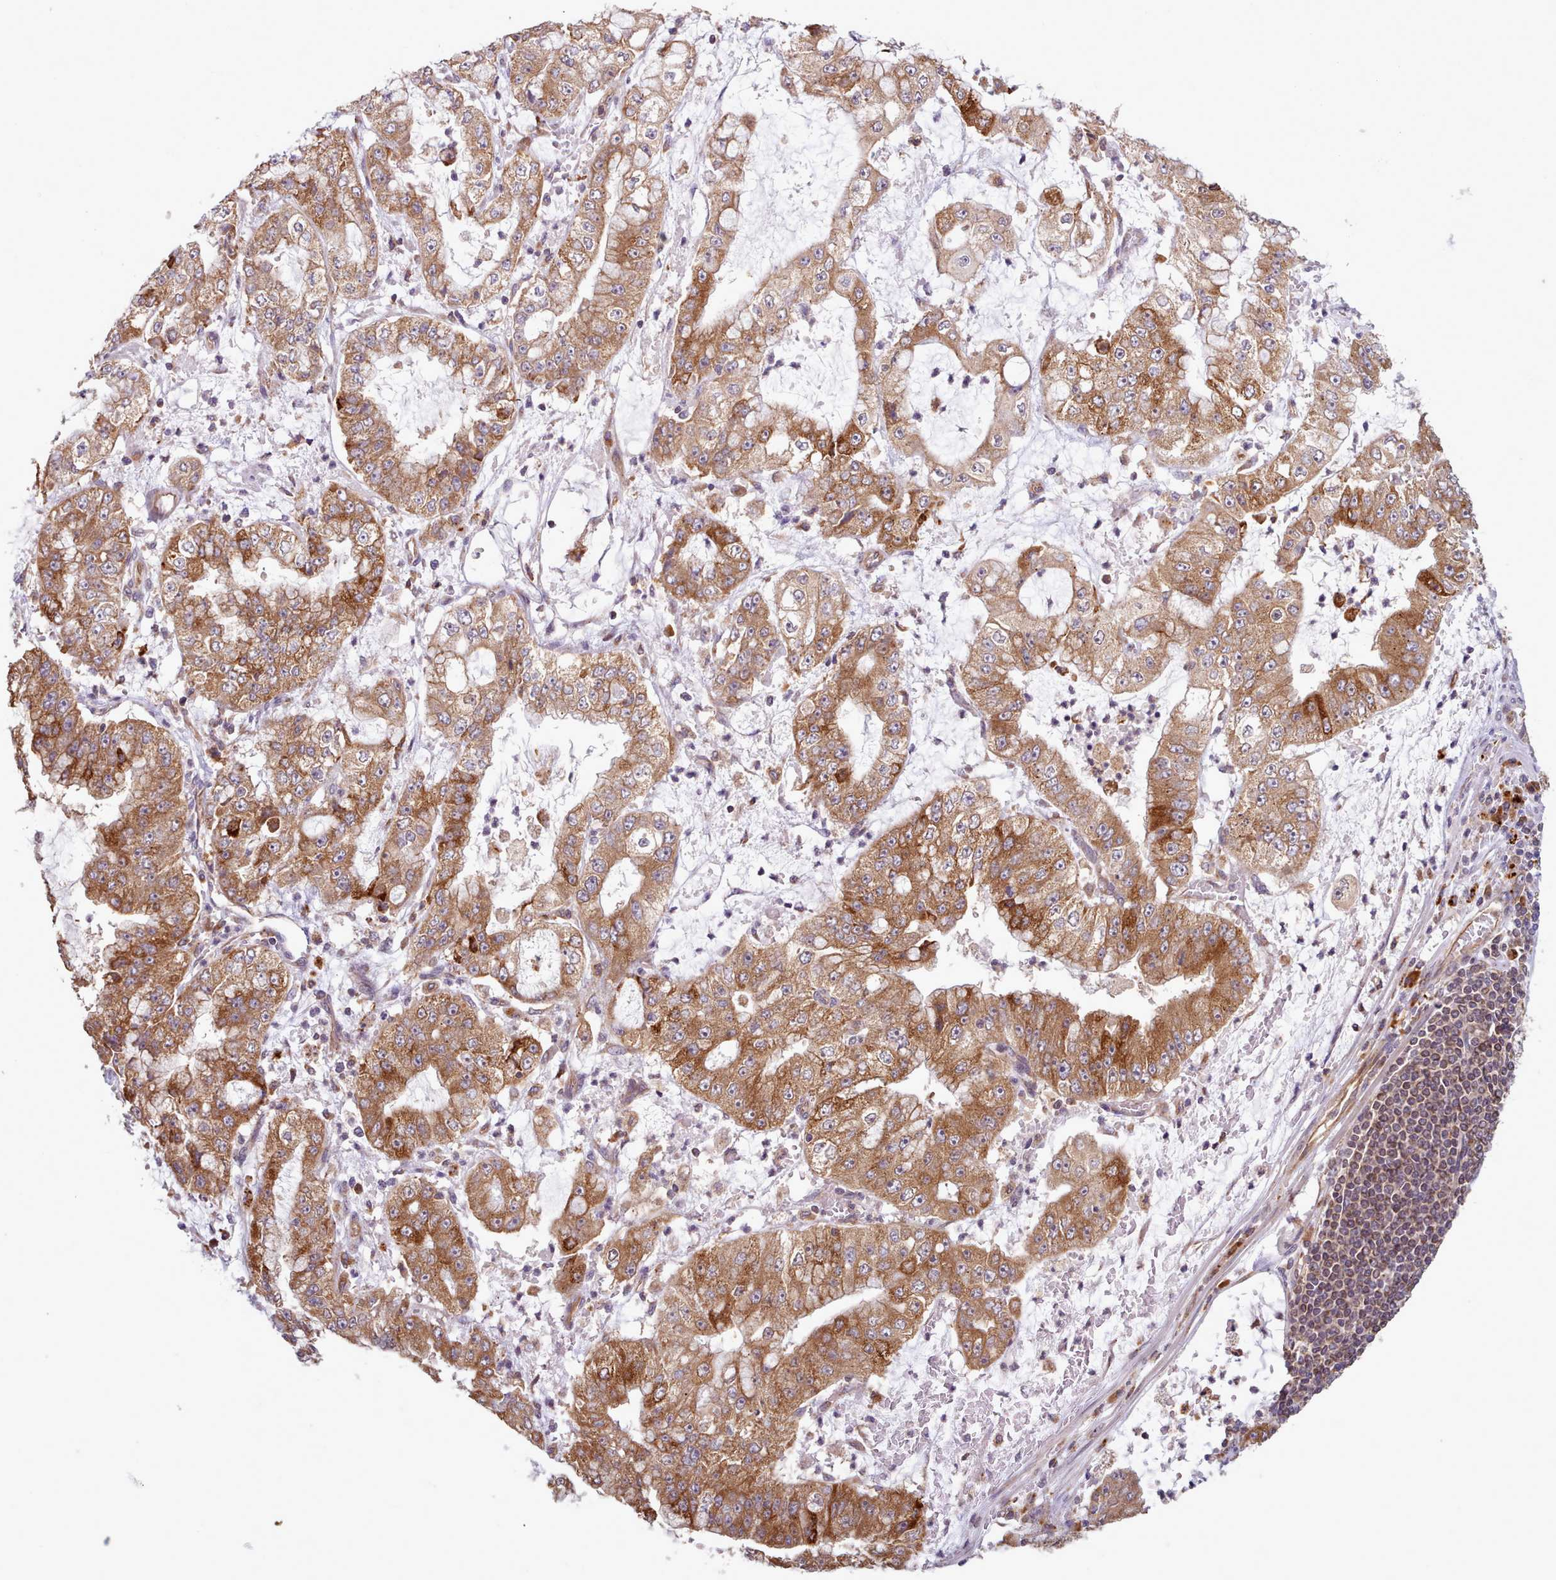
{"staining": {"intensity": "strong", "quantity": ">75%", "location": "cytoplasmic/membranous"}, "tissue": "stomach cancer", "cell_type": "Tumor cells", "image_type": "cancer", "snomed": [{"axis": "morphology", "description": "Adenocarcinoma, NOS"}, {"axis": "topography", "description": "Stomach"}], "caption": "Stomach cancer stained for a protein (brown) reveals strong cytoplasmic/membranous positive expression in about >75% of tumor cells.", "gene": "CRYBG1", "patient": {"sex": "male", "age": 76}}